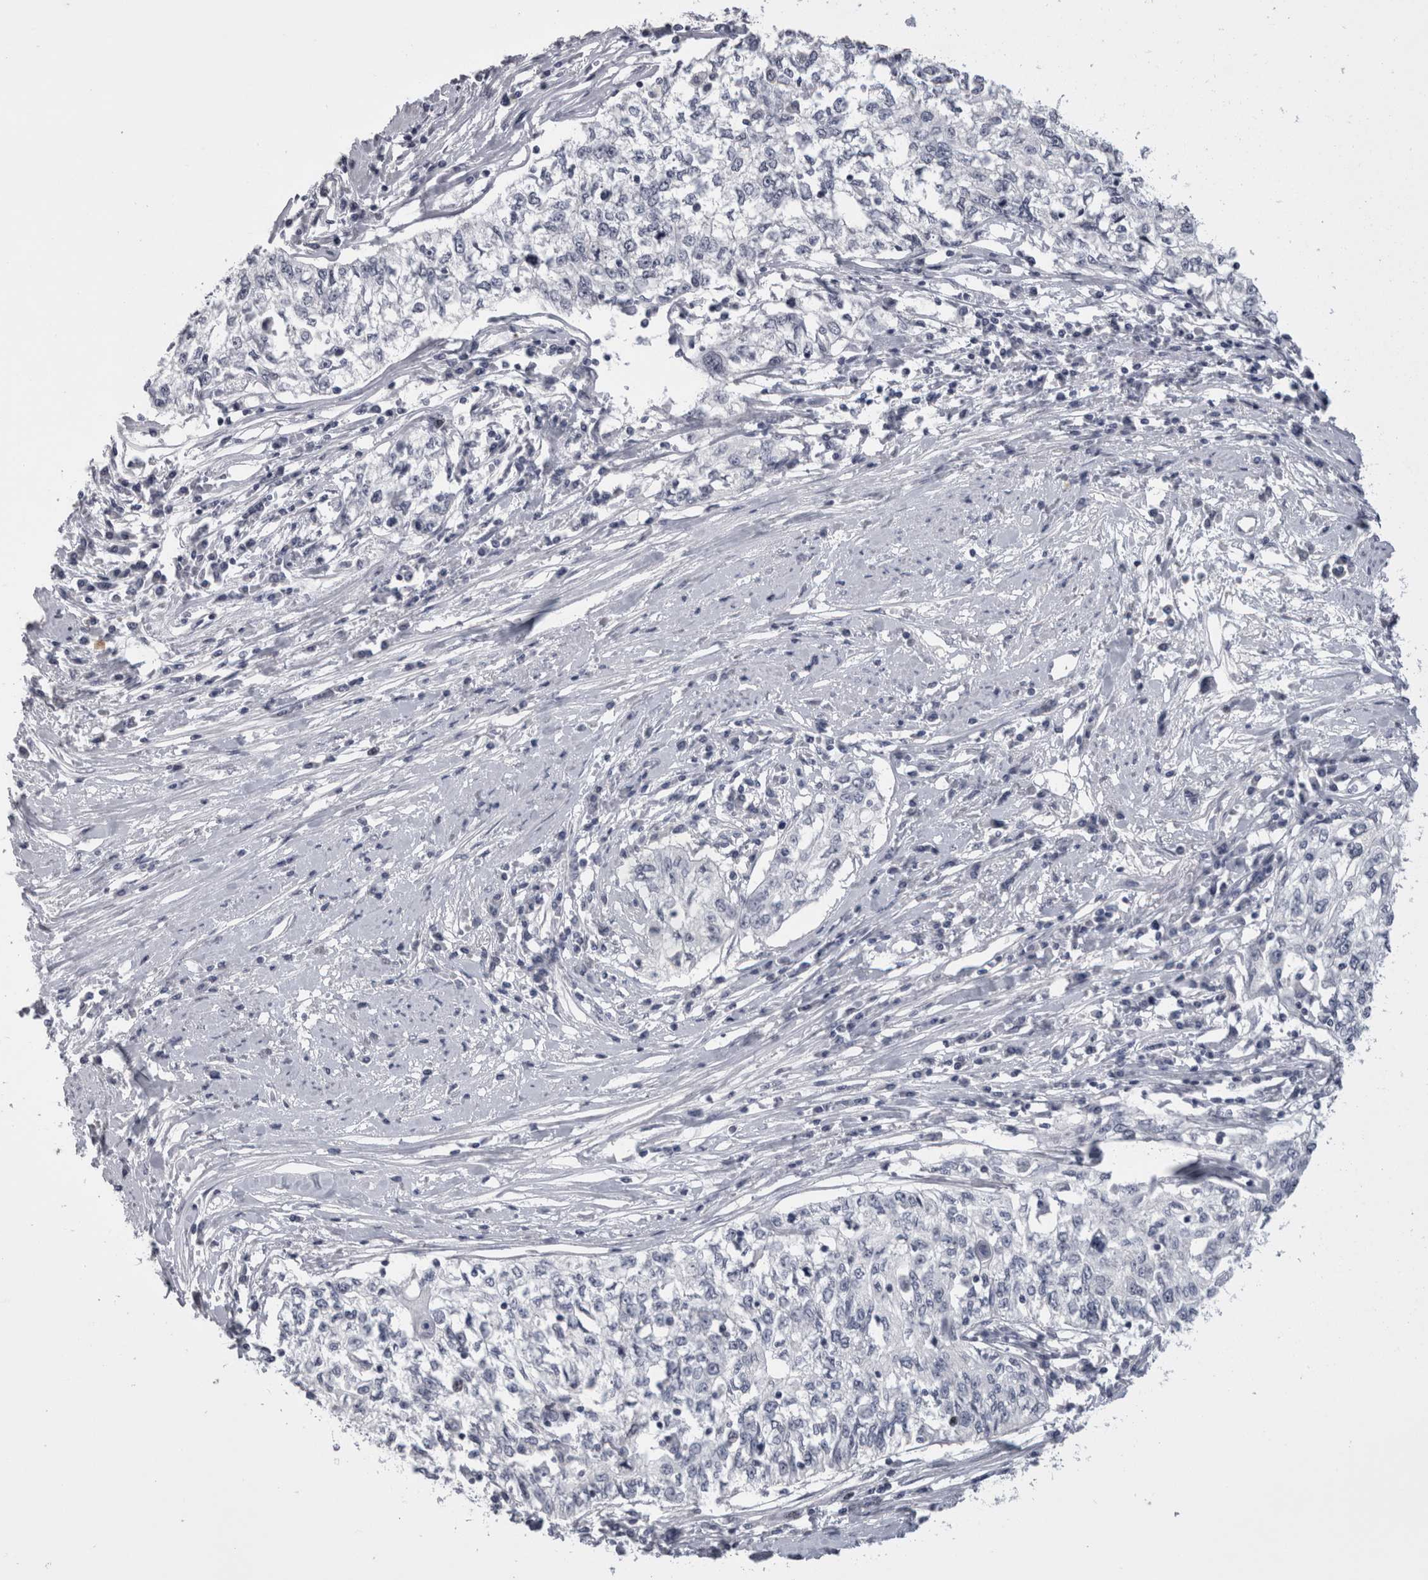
{"staining": {"intensity": "negative", "quantity": "none", "location": "none"}, "tissue": "cervical cancer", "cell_type": "Tumor cells", "image_type": "cancer", "snomed": [{"axis": "morphology", "description": "Squamous cell carcinoma, NOS"}, {"axis": "topography", "description": "Cervix"}], "caption": "A micrograph of human cervical cancer is negative for staining in tumor cells. (Brightfield microscopy of DAB (3,3'-diaminobenzidine) IHC at high magnification).", "gene": "KIF18B", "patient": {"sex": "female", "age": 57}}